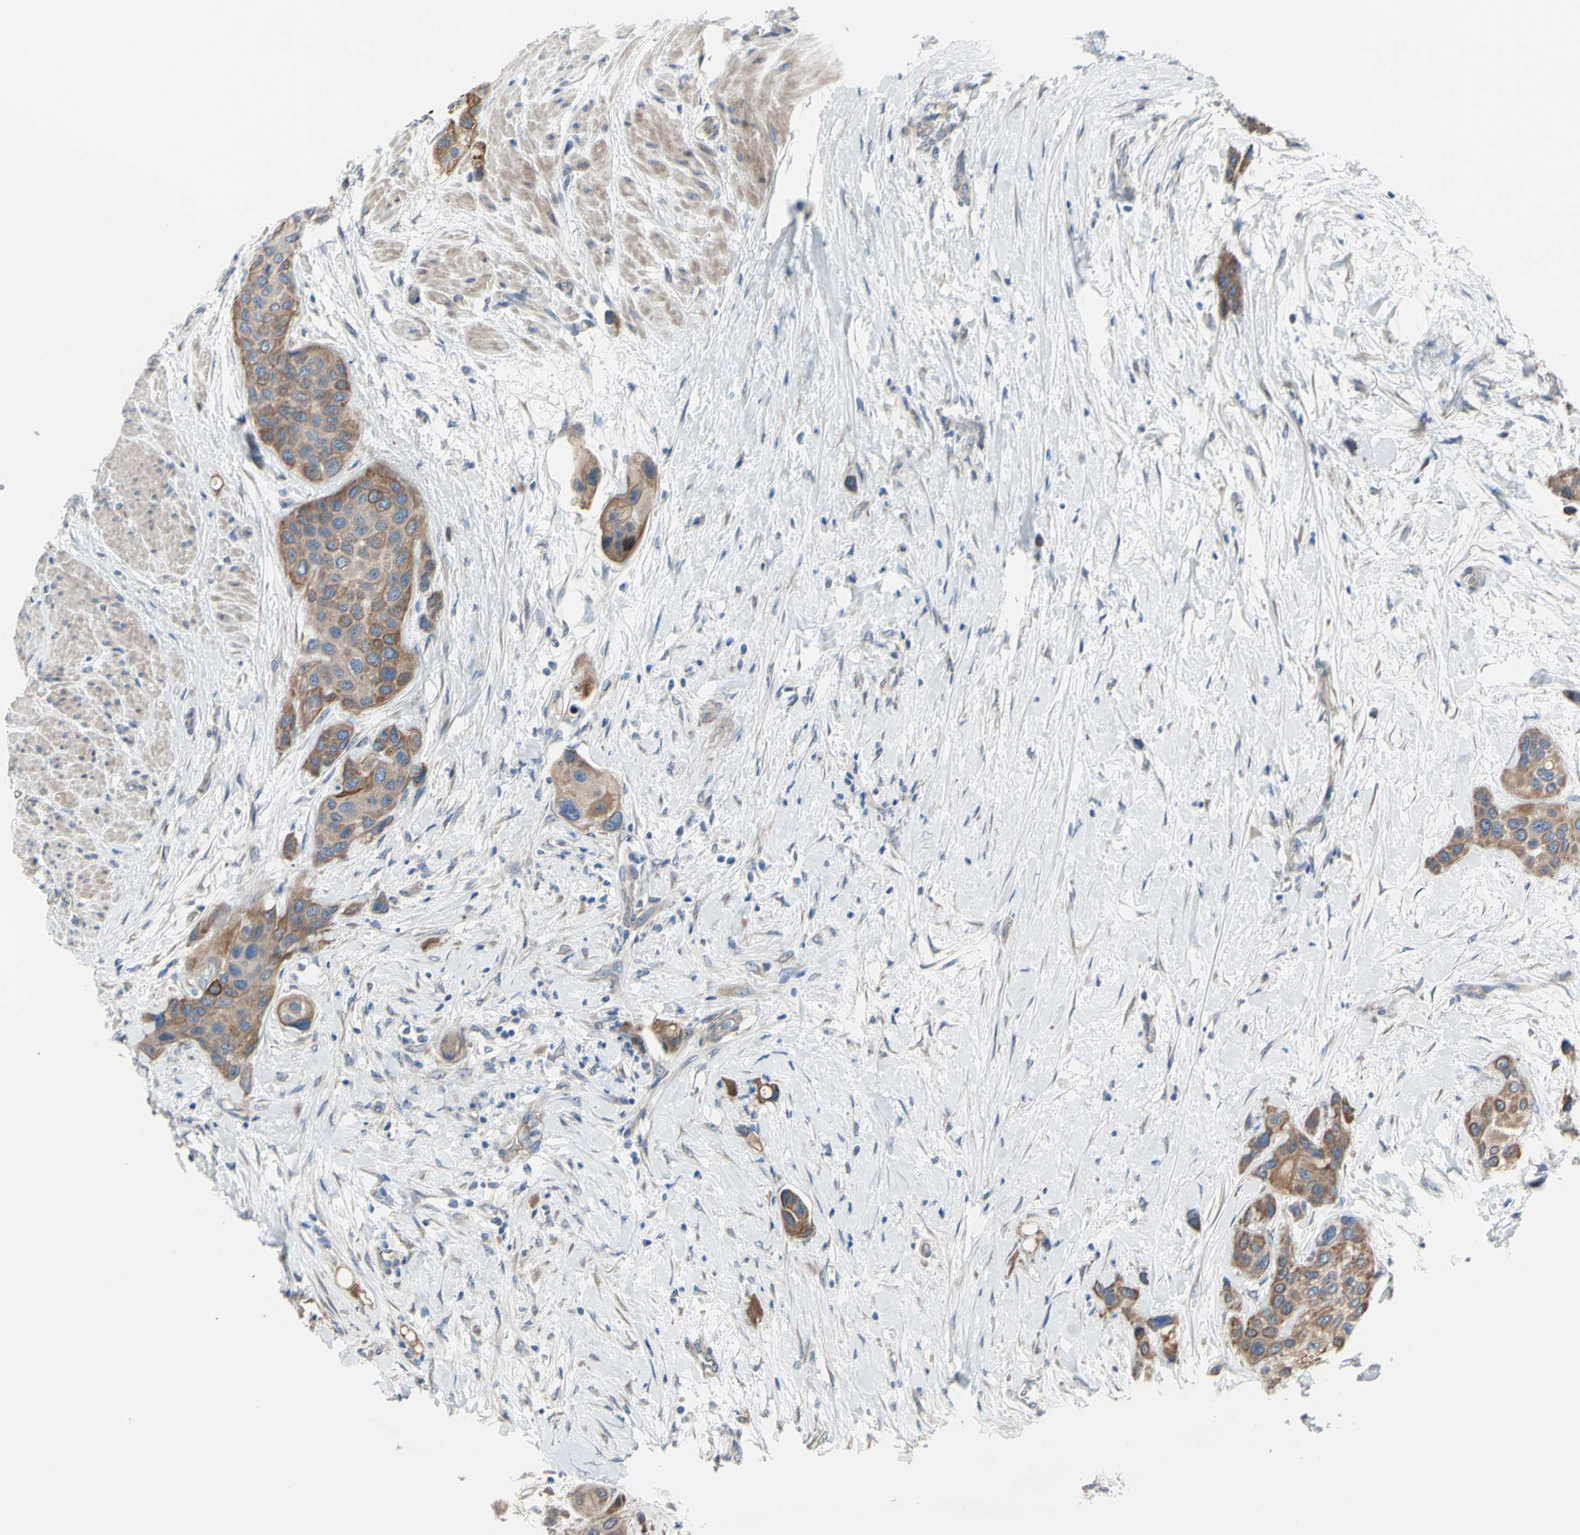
{"staining": {"intensity": "moderate", "quantity": ">75%", "location": "cytoplasmic/membranous"}, "tissue": "urothelial cancer", "cell_type": "Tumor cells", "image_type": "cancer", "snomed": [{"axis": "morphology", "description": "Urothelial carcinoma, High grade"}, {"axis": "topography", "description": "Urinary bladder"}], "caption": "Immunohistochemical staining of urothelial cancer displays medium levels of moderate cytoplasmic/membranous staining in approximately >75% of tumor cells.", "gene": "GRAMD2B", "patient": {"sex": "female", "age": 56}}